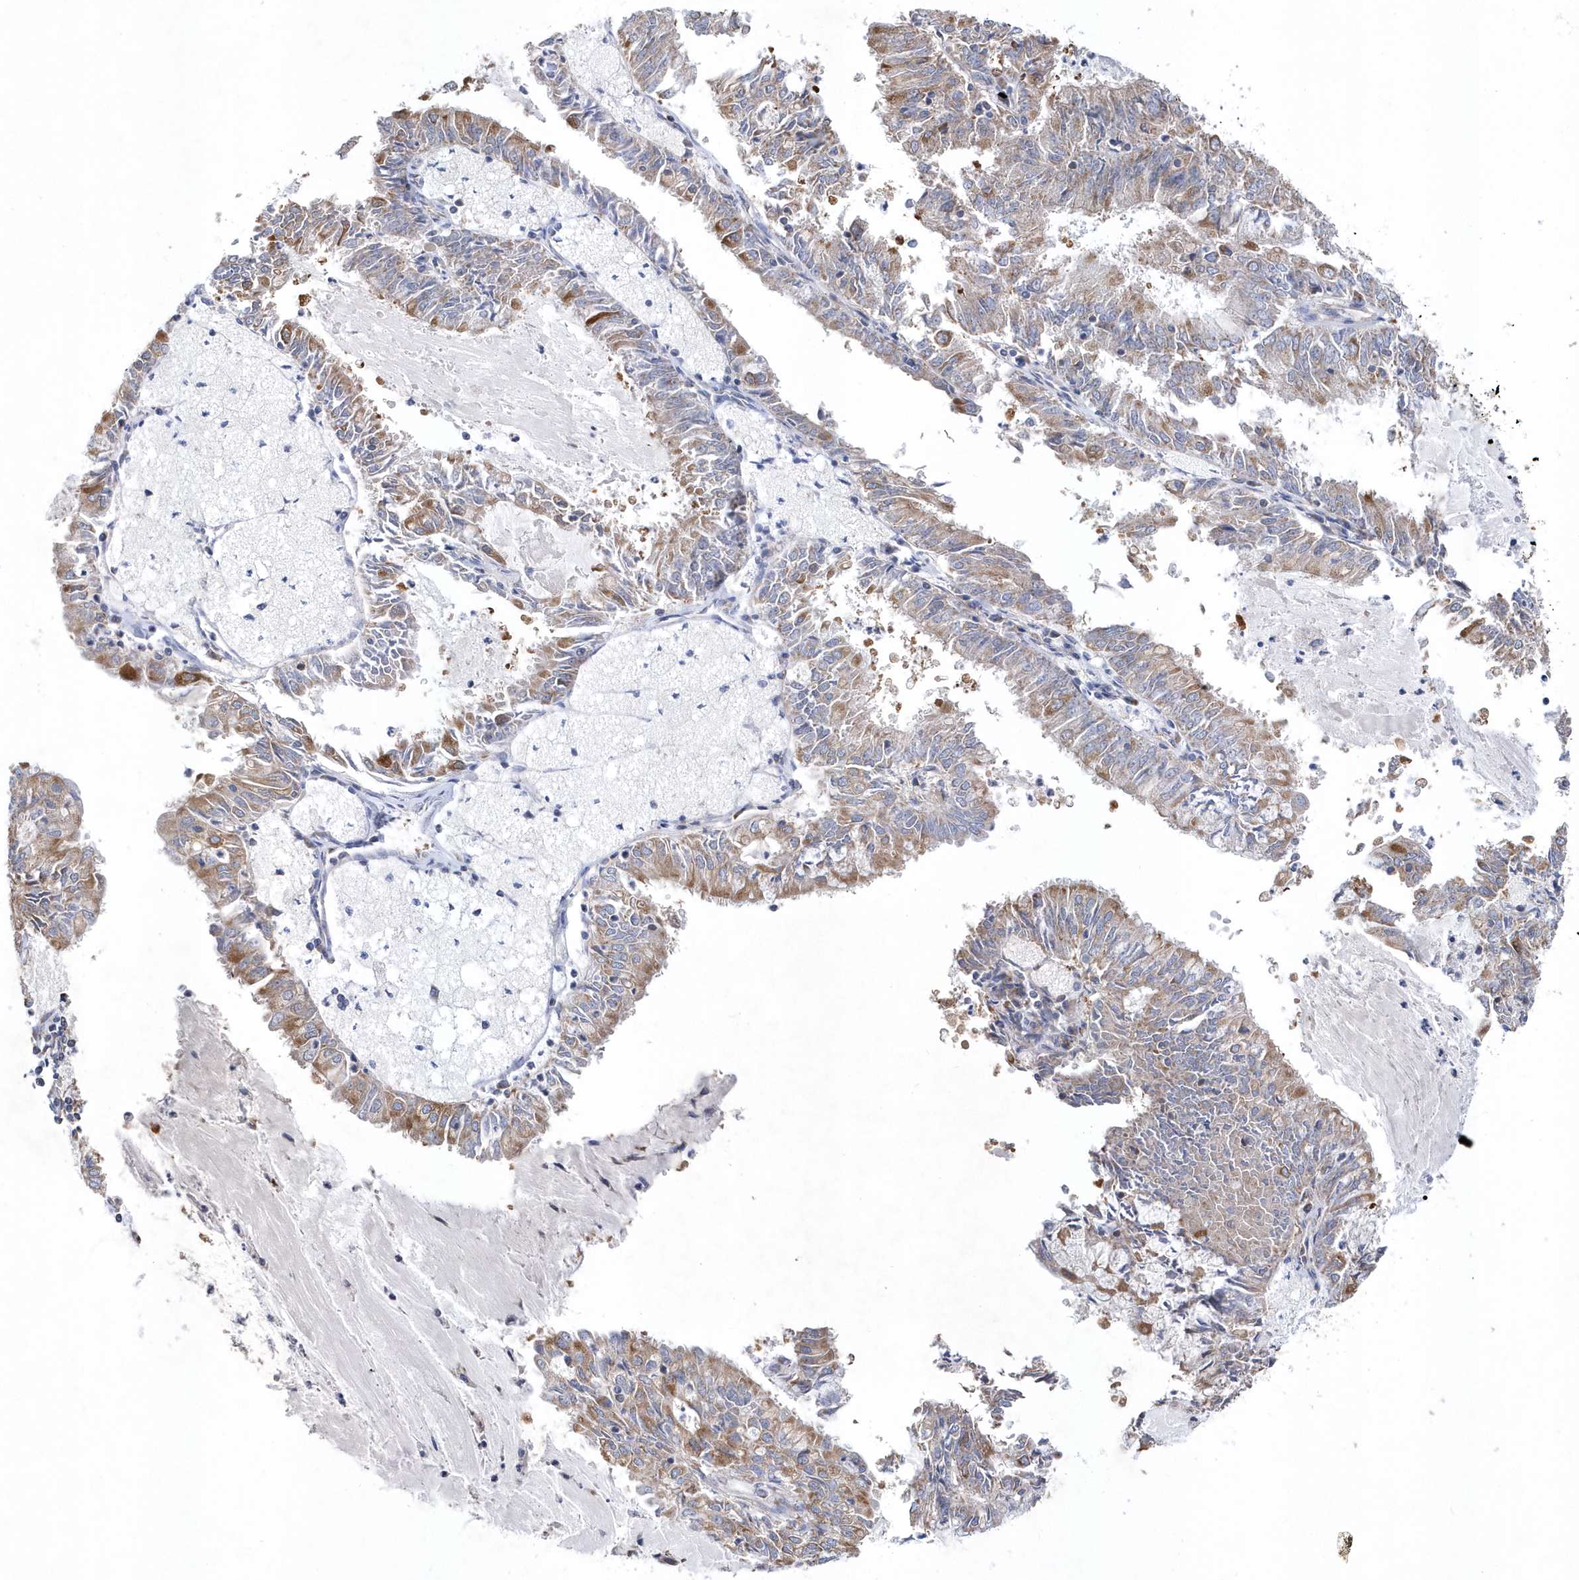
{"staining": {"intensity": "moderate", "quantity": "25%-75%", "location": "cytoplasmic/membranous"}, "tissue": "endometrial cancer", "cell_type": "Tumor cells", "image_type": "cancer", "snomed": [{"axis": "morphology", "description": "Adenocarcinoma, NOS"}, {"axis": "topography", "description": "Endometrium"}], "caption": "Immunohistochemical staining of human endometrial cancer demonstrates moderate cytoplasmic/membranous protein expression in about 25%-75% of tumor cells. (brown staining indicates protein expression, while blue staining denotes nuclei).", "gene": "JKAMP", "patient": {"sex": "female", "age": 57}}